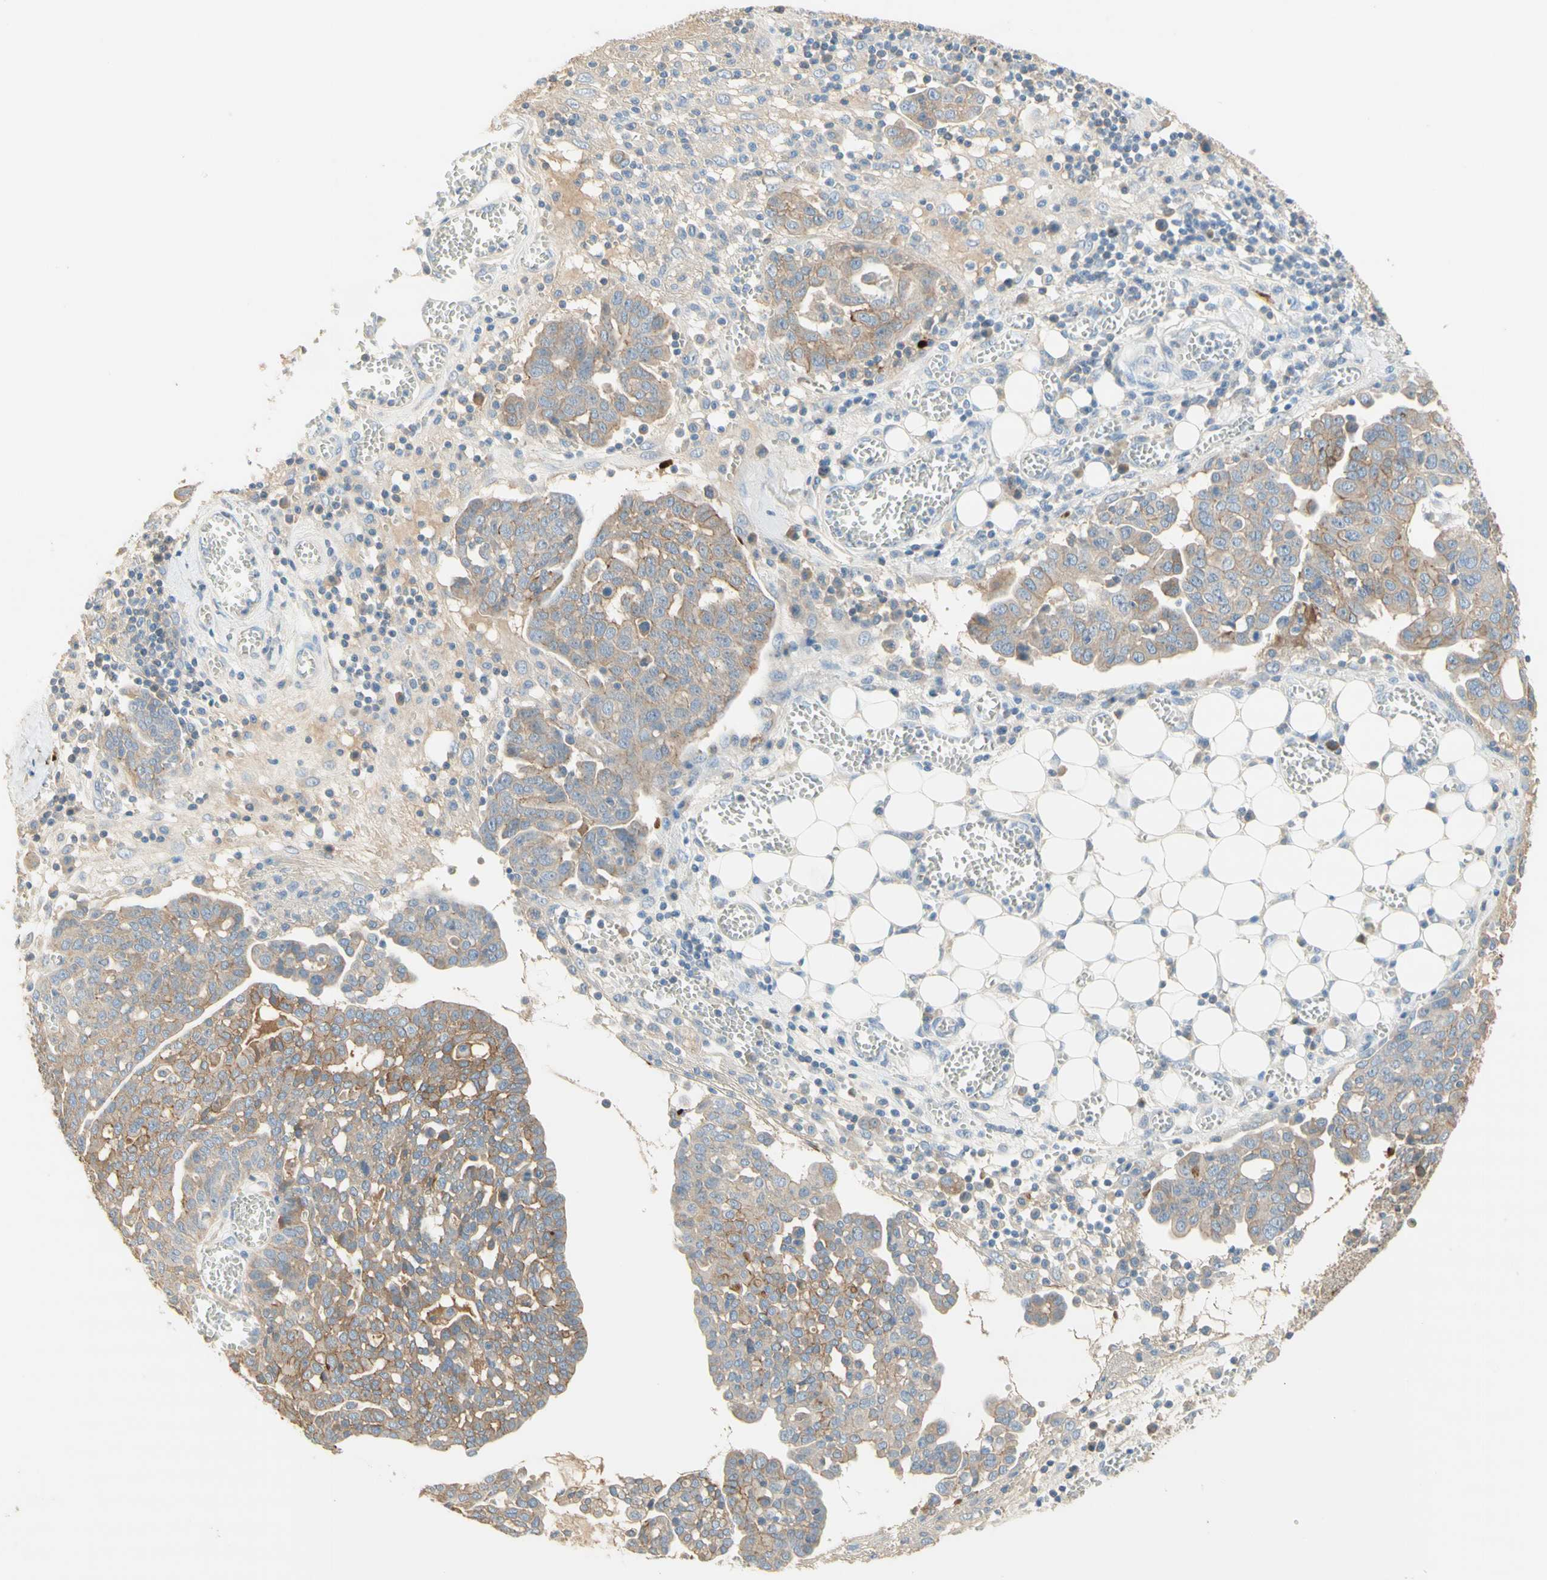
{"staining": {"intensity": "moderate", "quantity": ">75%", "location": "cytoplasmic/membranous"}, "tissue": "ovarian cancer", "cell_type": "Tumor cells", "image_type": "cancer", "snomed": [{"axis": "morphology", "description": "Cystadenocarcinoma, serous, NOS"}, {"axis": "topography", "description": "Soft tissue"}, {"axis": "topography", "description": "Ovary"}], "caption": "IHC (DAB (3,3'-diaminobenzidine)) staining of ovarian serous cystadenocarcinoma exhibits moderate cytoplasmic/membranous protein positivity in approximately >75% of tumor cells.", "gene": "NECTIN4", "patient": {"sex": "female", "age": 57}}